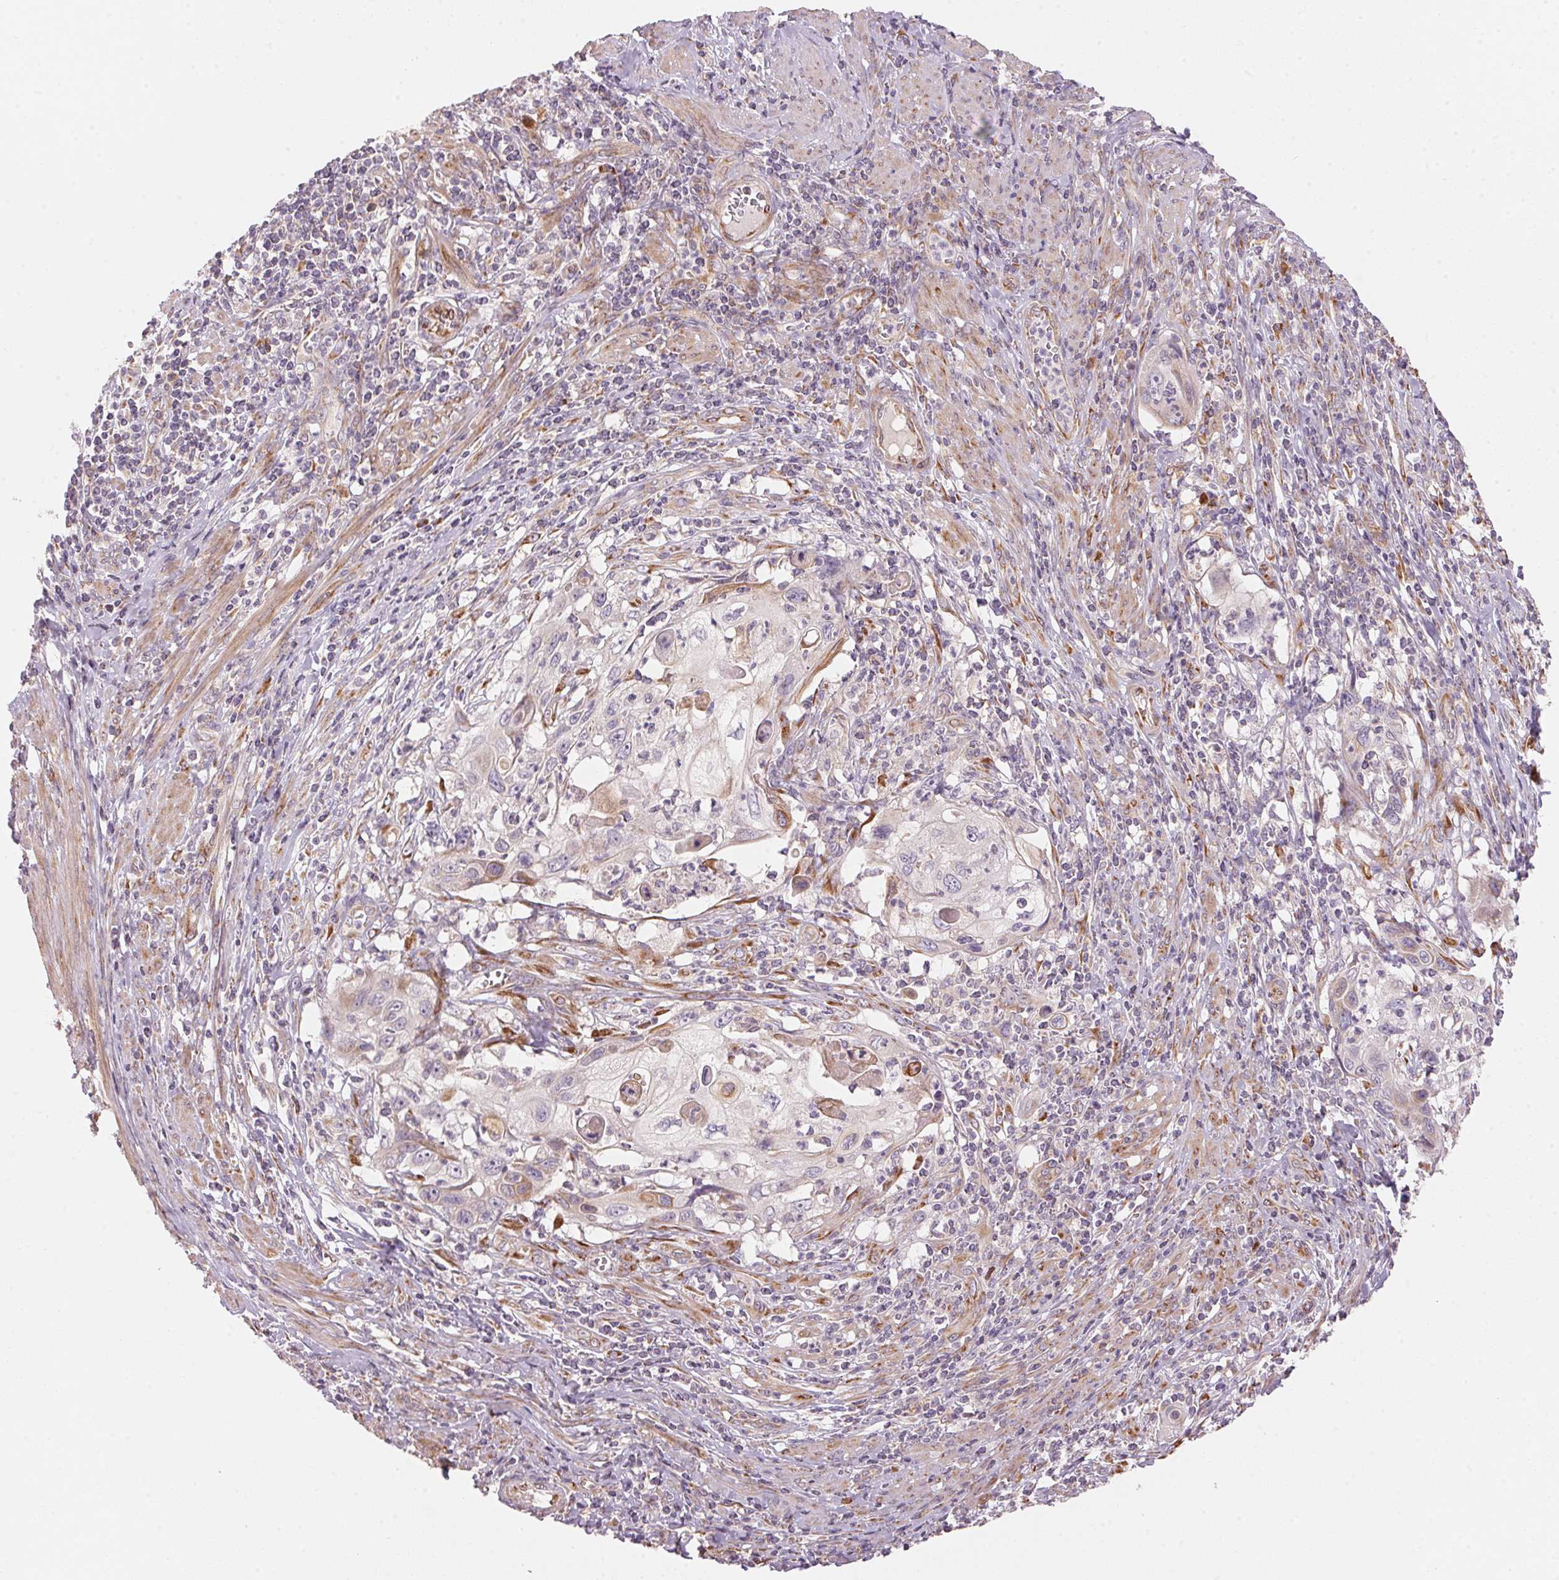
{"staining": {"intensity": "negative", "quantity": "none", "location": "none"}, "tissue": "cervical cancer", "cell_type": "Tumor cells", "image_type": "cancer", "snomed": [{"axis": "morphology", "description": "Squamous cell carcinoma, NOS"}, {"axis": "topography", "description": "Cervix"}], "caption": "Cervical cancer (squamous cell carcinoma) was stained to show a protein in brown. There is no significant expression in tumor cells. The staining is performed using DAB (3,3'-diaminobenzidine) brown chromogen with nuclei counter-stained in using hematoxylin.", "gene": "BLOC1S2", "patient": {"sex": "female", "age": 70}}